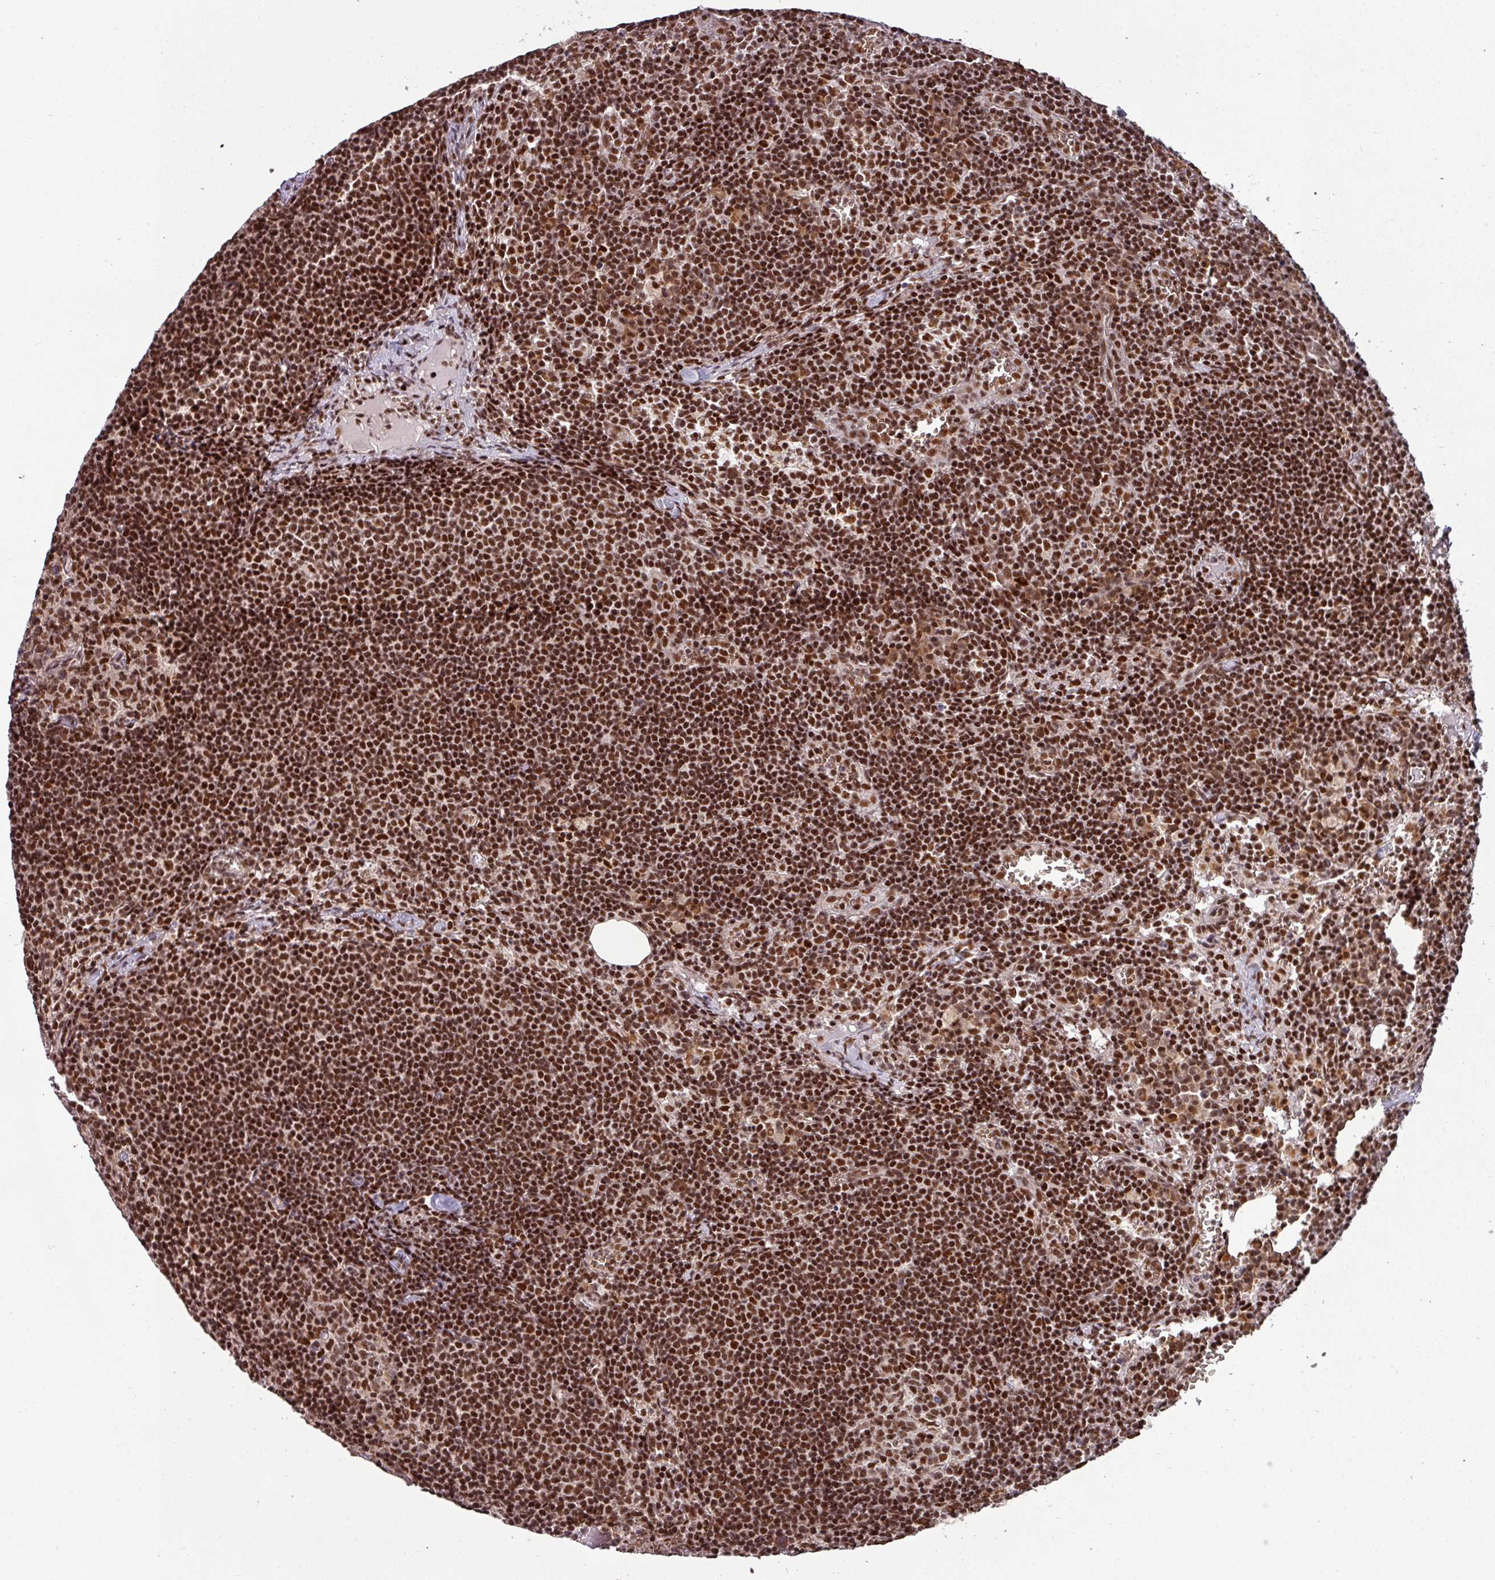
{"staining": {"intensity": "strong", "quantity": ">75%", "location": "nuclear"}, "tissue": "lymph node", "cell_type": "Germinal center cells", "image_type": "normal", "snomed": [{"axis": "morphology", "description": "Normal tissue, NOS"}, {"axis": "topography", "description": "Lymph node"}], "caption": "Immunohistochemistry (IHC) histopathology image of benign human lymph node stained for a protein (brown), which shows high levels of strong nuclear staining in approximately >75% of germinal center cells.", "gene": "PHF23", "patient": {"sex": "female", "age": 27}}